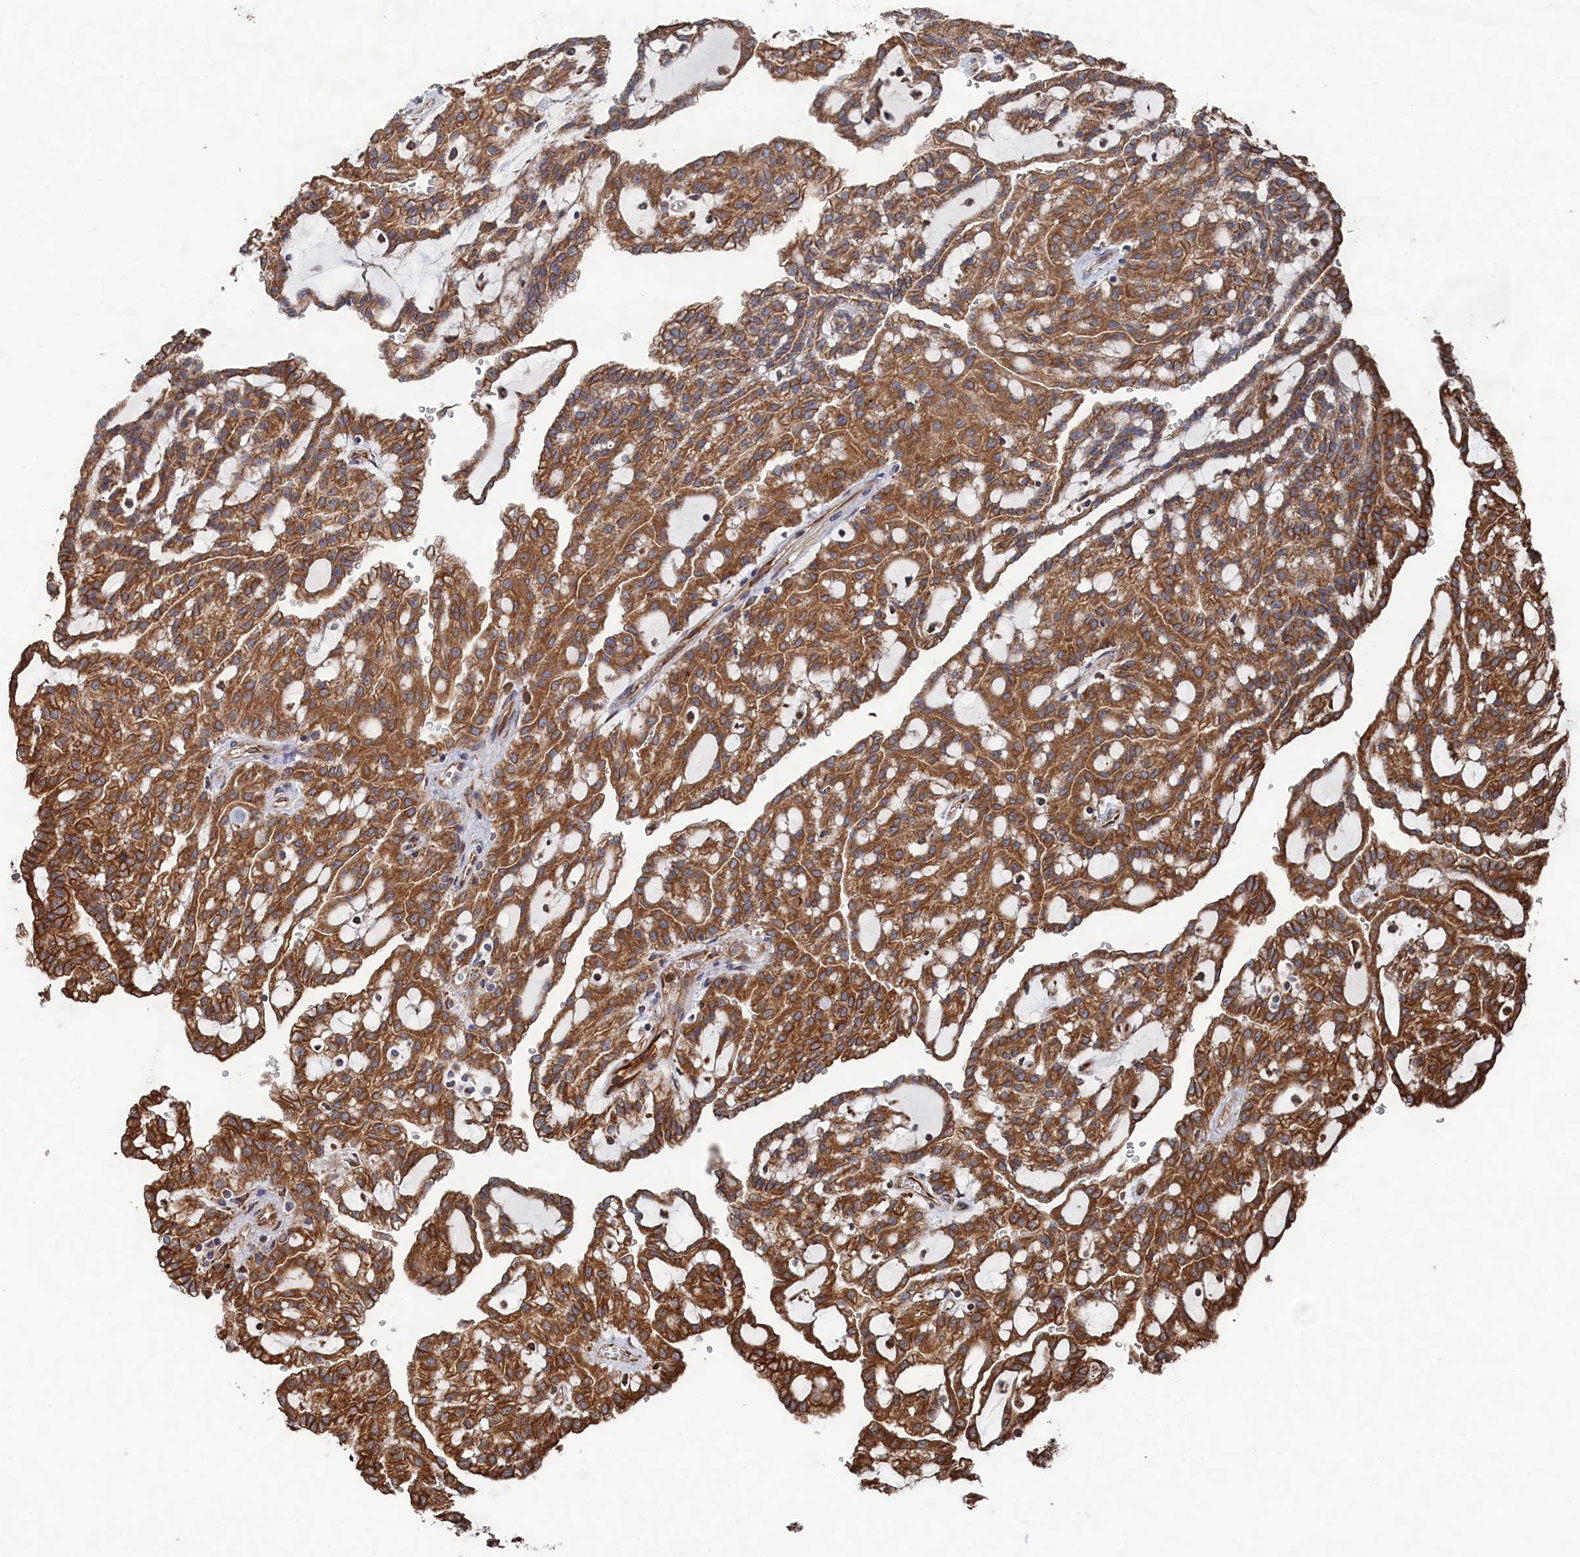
{"staining": {"intensity": "moderate", "quantity": ">75%", "location": "cytoplasmic/membranous"}, "tissue": "renal cancer", "cell_type": "Tumor cells", "image_type": "cancer", "snomed": [{"axis": "morphology", "description": "Adenocarcinoma, NOS"}, {"axis": "topography", "description": "Kidney"}], "caption": "IHC image of neoplastic tissue: human renal cancer stained using immunohistochemistry exhibits medium levels of moderate protein expression localized specifically in the cytoplasmic/membranous of tumor cells, appearing as a cytoplasmic/membranous brown color.", "gene": "BPIFB6", "patient": {"sex": "male", "age": 63}}